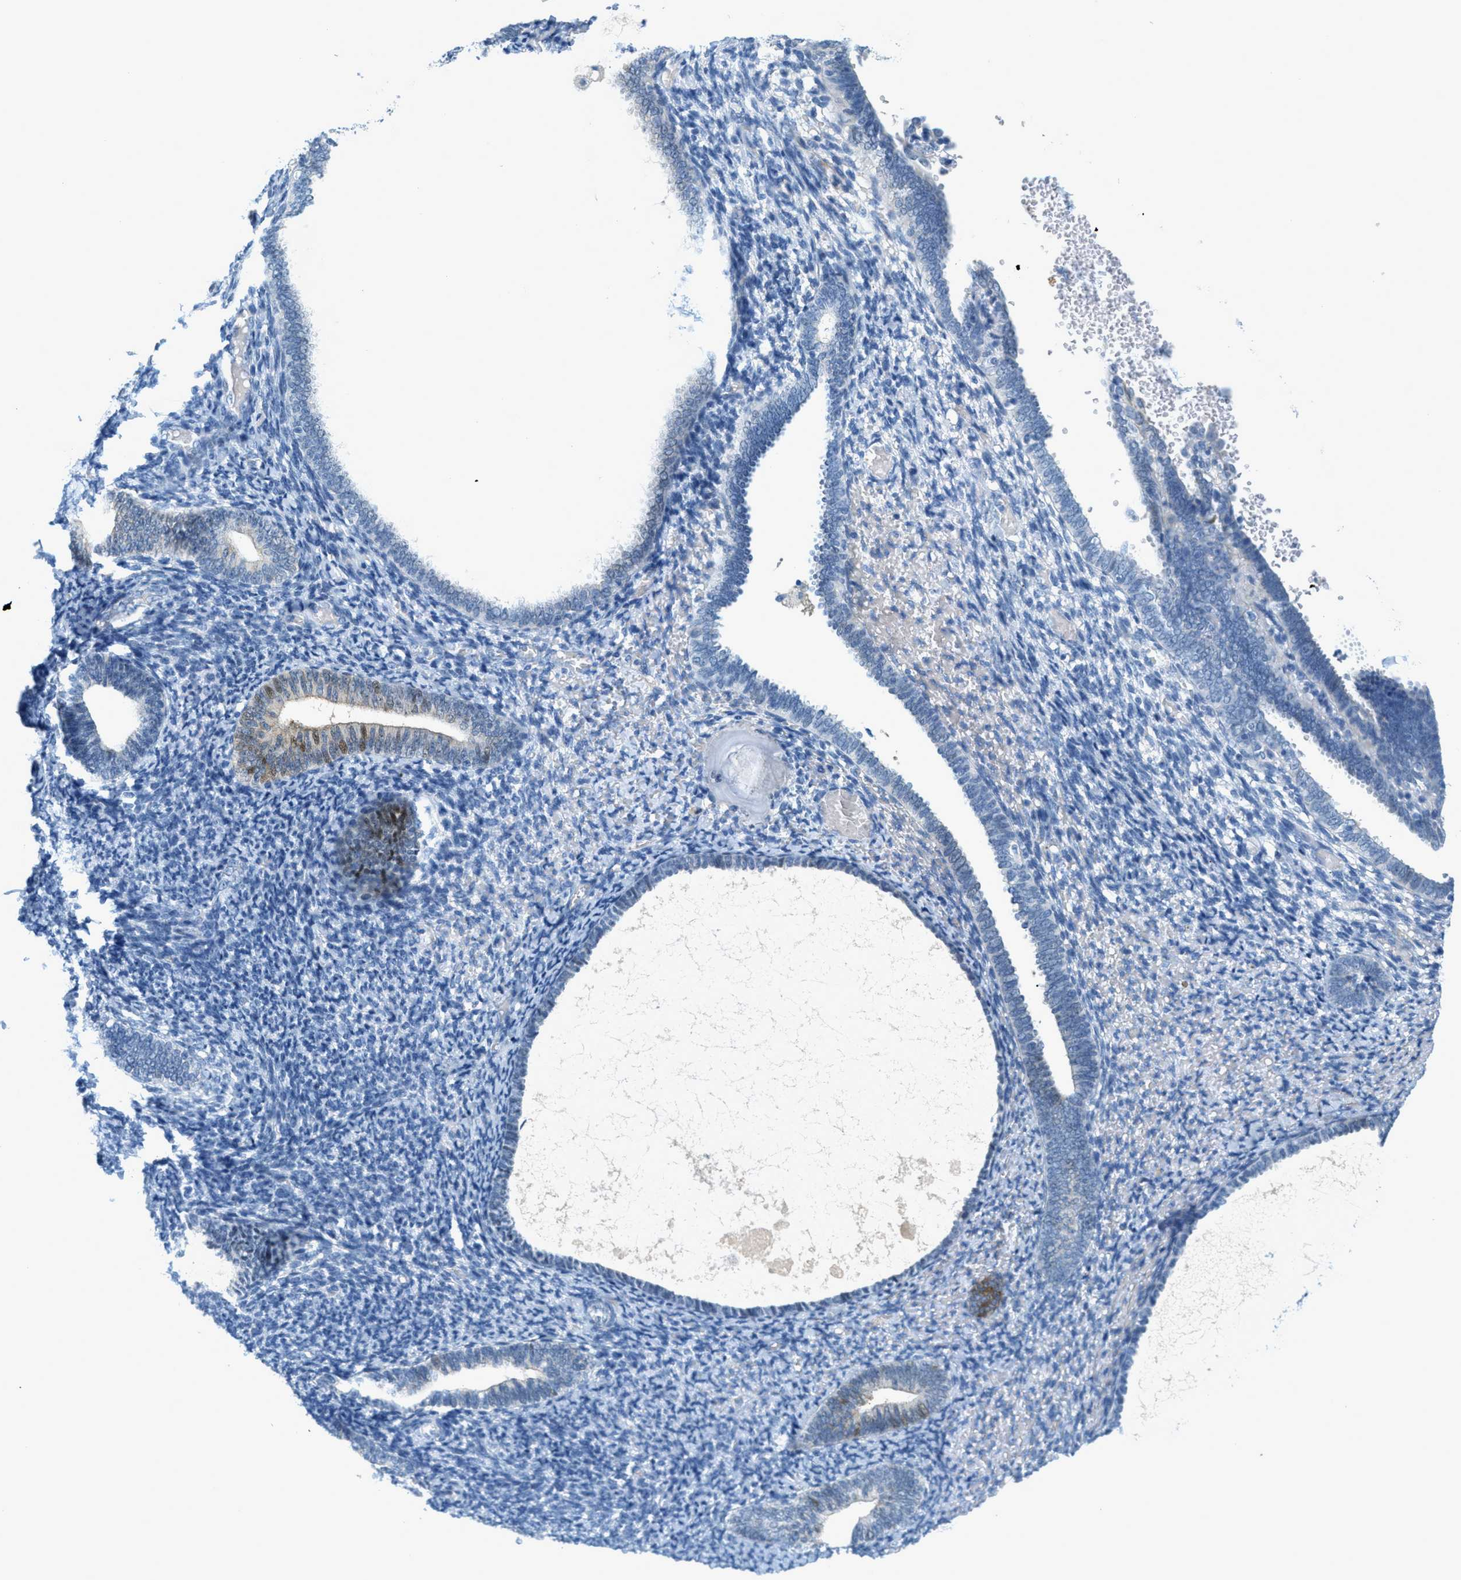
{"staining": {"intensity": "negative", "quantity": "none", "location": "none"}, "tissue": "endometrium", "cell_type": "Cells in endometrial stroma", "image_type": "normal", "snomed": [{"axis": "morphology", "description": "Normal tissue, NOS"}, {"axis": "topography", "description": "Endometrium"}], "caption": "High power microscopy photomicrograph of an IHC histopathology image of benign endometrium, revealing no significant expression in cells in endometrial stroma. (Brightfield microscopy of DAB IHC at high magnification).", "gene": "CYP4X1", "patient": {"sex": "female", "age": 66}}